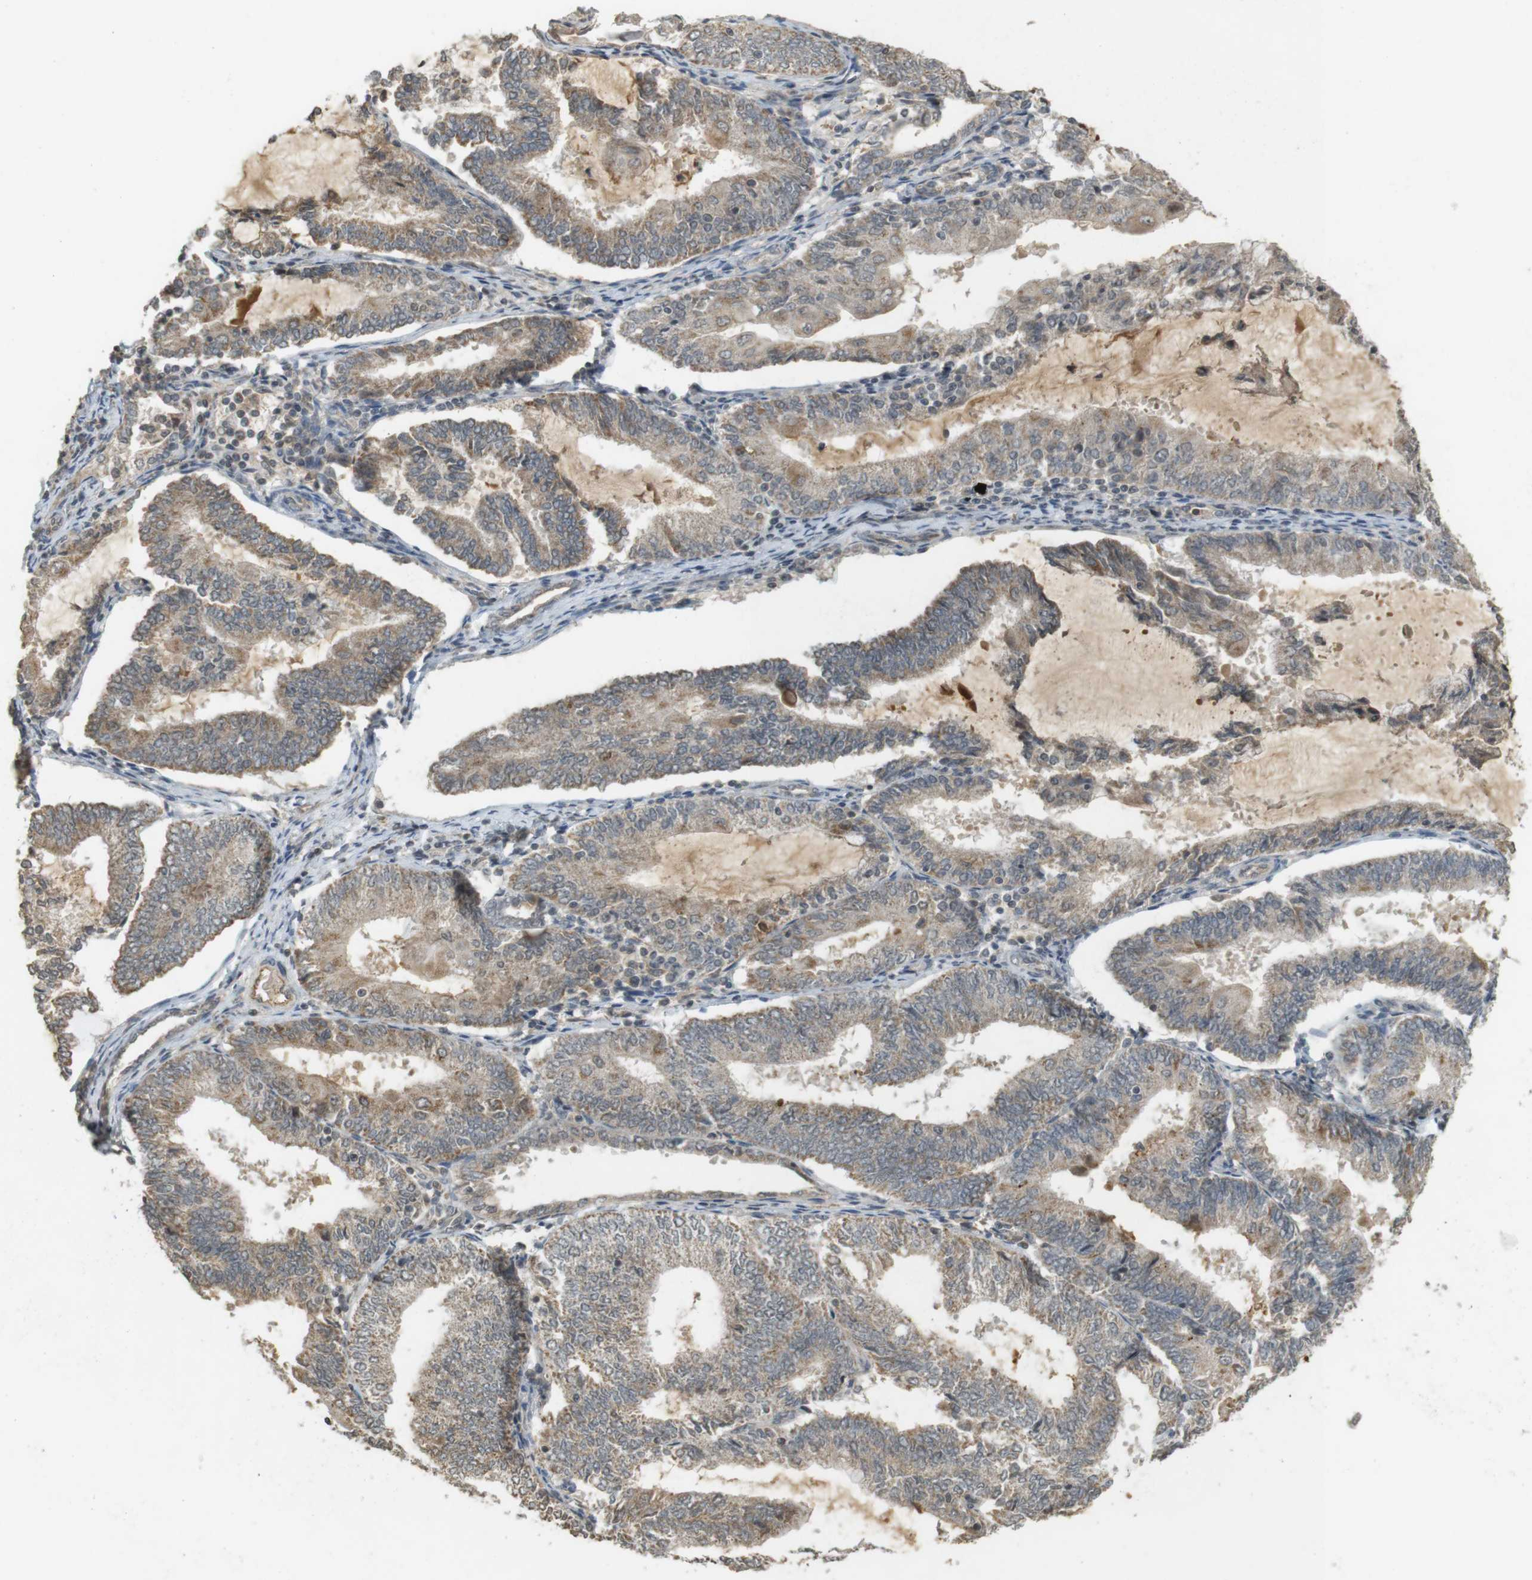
{"staining": {"intensity": "weak", "quantity": ">75%", "location": "cytoplasmic/membranous"}, "tissue": "endometrial cancer", "cell_type": "Tumor cells", "image_type": "cancer", "snomed": [{"axis": "morphology", "description": "Adenocarcinoma, NOS"}, {"axis": "topography", "description": "Endometrium"}], "caption": "Endometrial cancer stained with immunohistochemistry shows weak cytoplasmic/membranous positivity in approximately >75% of tumor cells.", "gene": "SRR", "patient": {"sex": "female", "age": 81}}